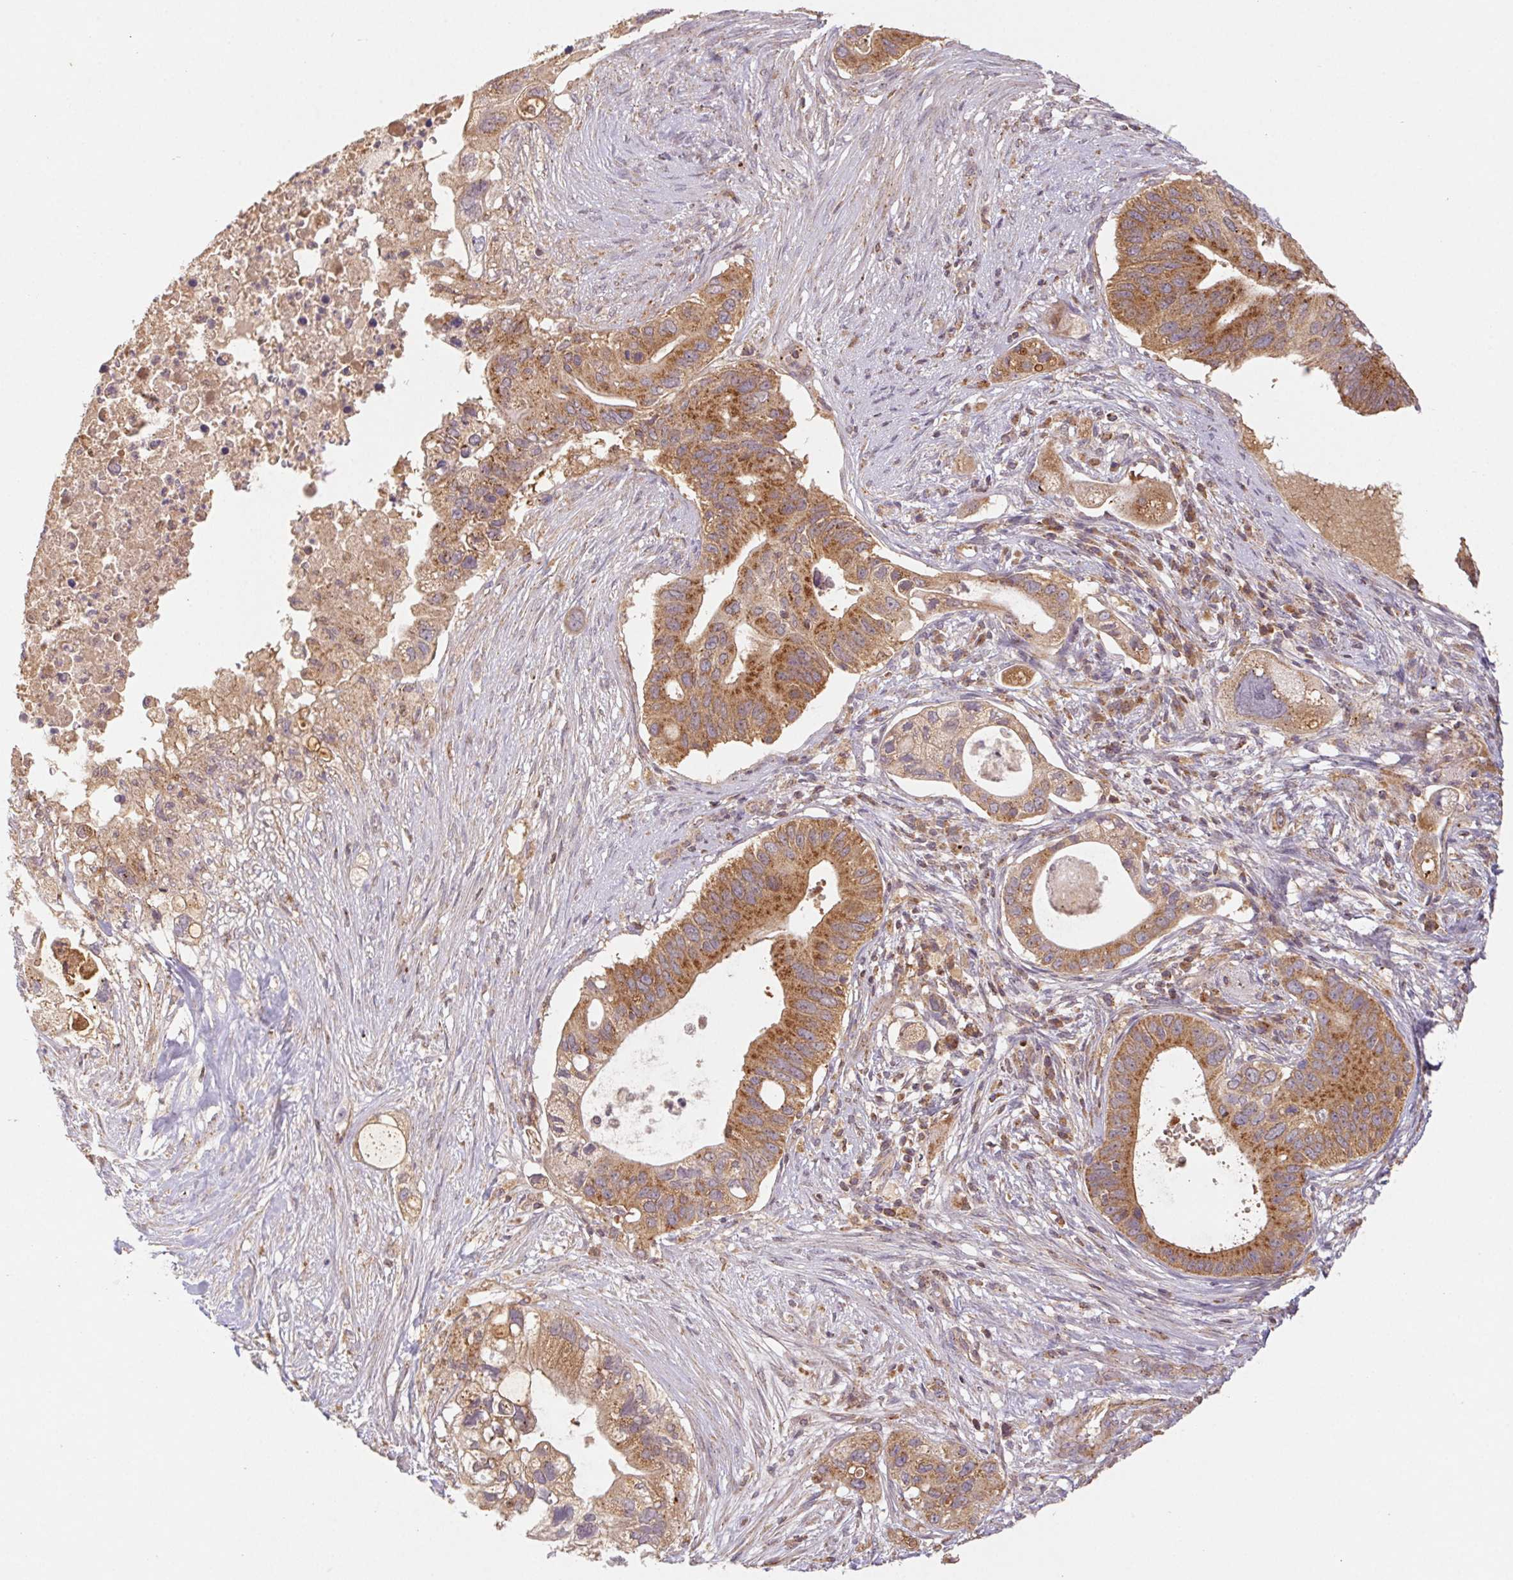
{"staining": {"intensity": "moderate", "quantity": ">75%", "location": "cytoplasmic/membranous"}, "tissue": "pancreatic cancer", "cell_type": "Tumor cells", "image_type": "cancer", "snomed": [{"axis": "morphology", "description": "Adenocarcinoma, NOS"}, {"axis": "topography", "description": "Pancreas"}], "caption": "Moderate cytoplasmic/membranous staining is appreciated in about >75% of tumor cells in pancreatic cancer.", "gene": "MTHFD1", "patient": {"sex": "female", "age": 72}}